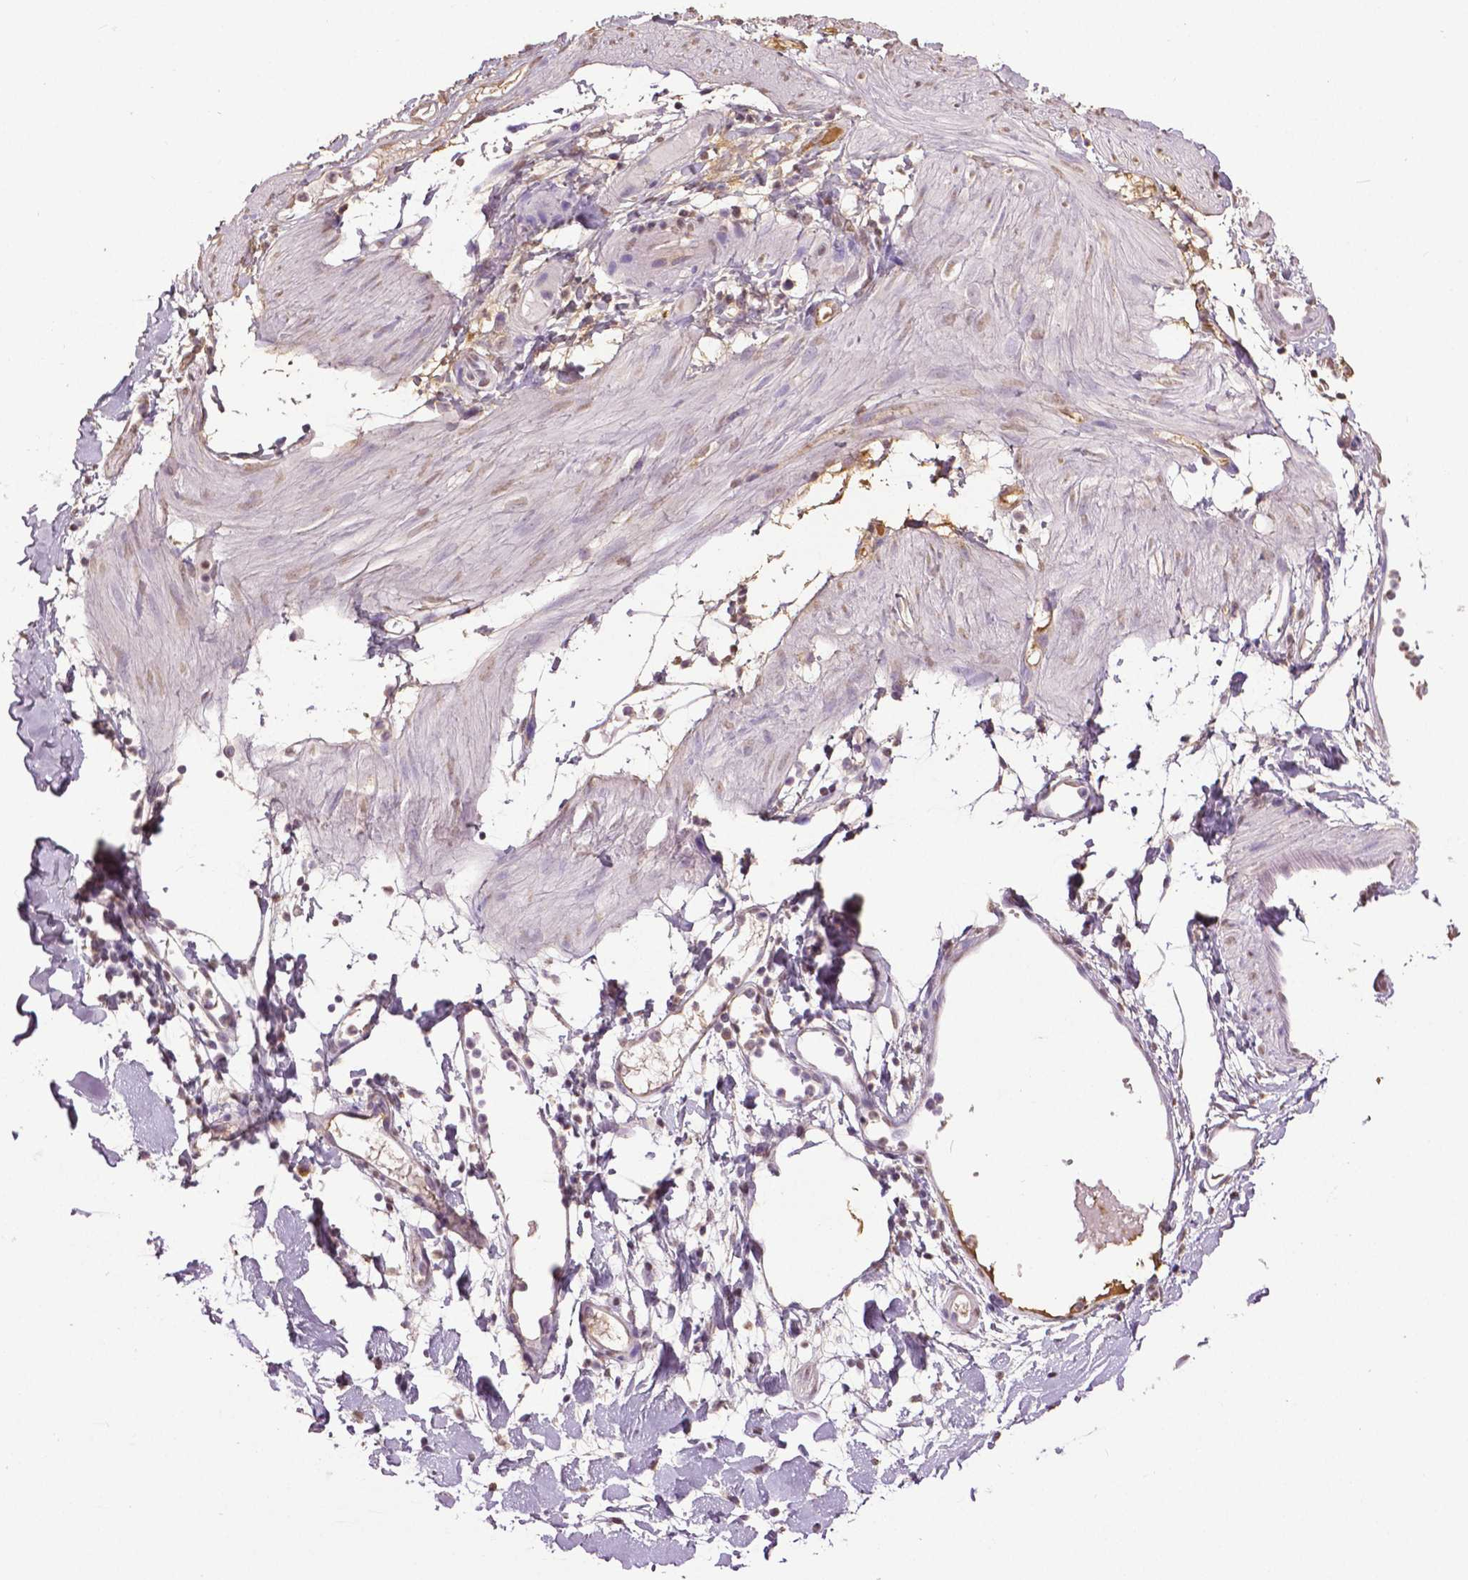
{"staining": {"intensity": "negative", "quantity": "none", "location": "none"}, "tissue": "adipose tissue", "cell_type": "Adipocytes", "image_type": "normal", "snomed": [{"axis": "morphology", "description": "Normal tissue, NOS"}, {"axis": "topography", "description": "Gallbladder"}, {"axis": "topography", "description": "Peripheral nerve tissue"}], "caption": "A micrograph of adipose tissue stained for a protein displays no brown staining in adipocytes. The staining is performed using DAB brown chromogen with nuclei counter-stained in using hematoxylin.", "gene": "RUNX3", "patient": {"sex": "female", "age": 45}}